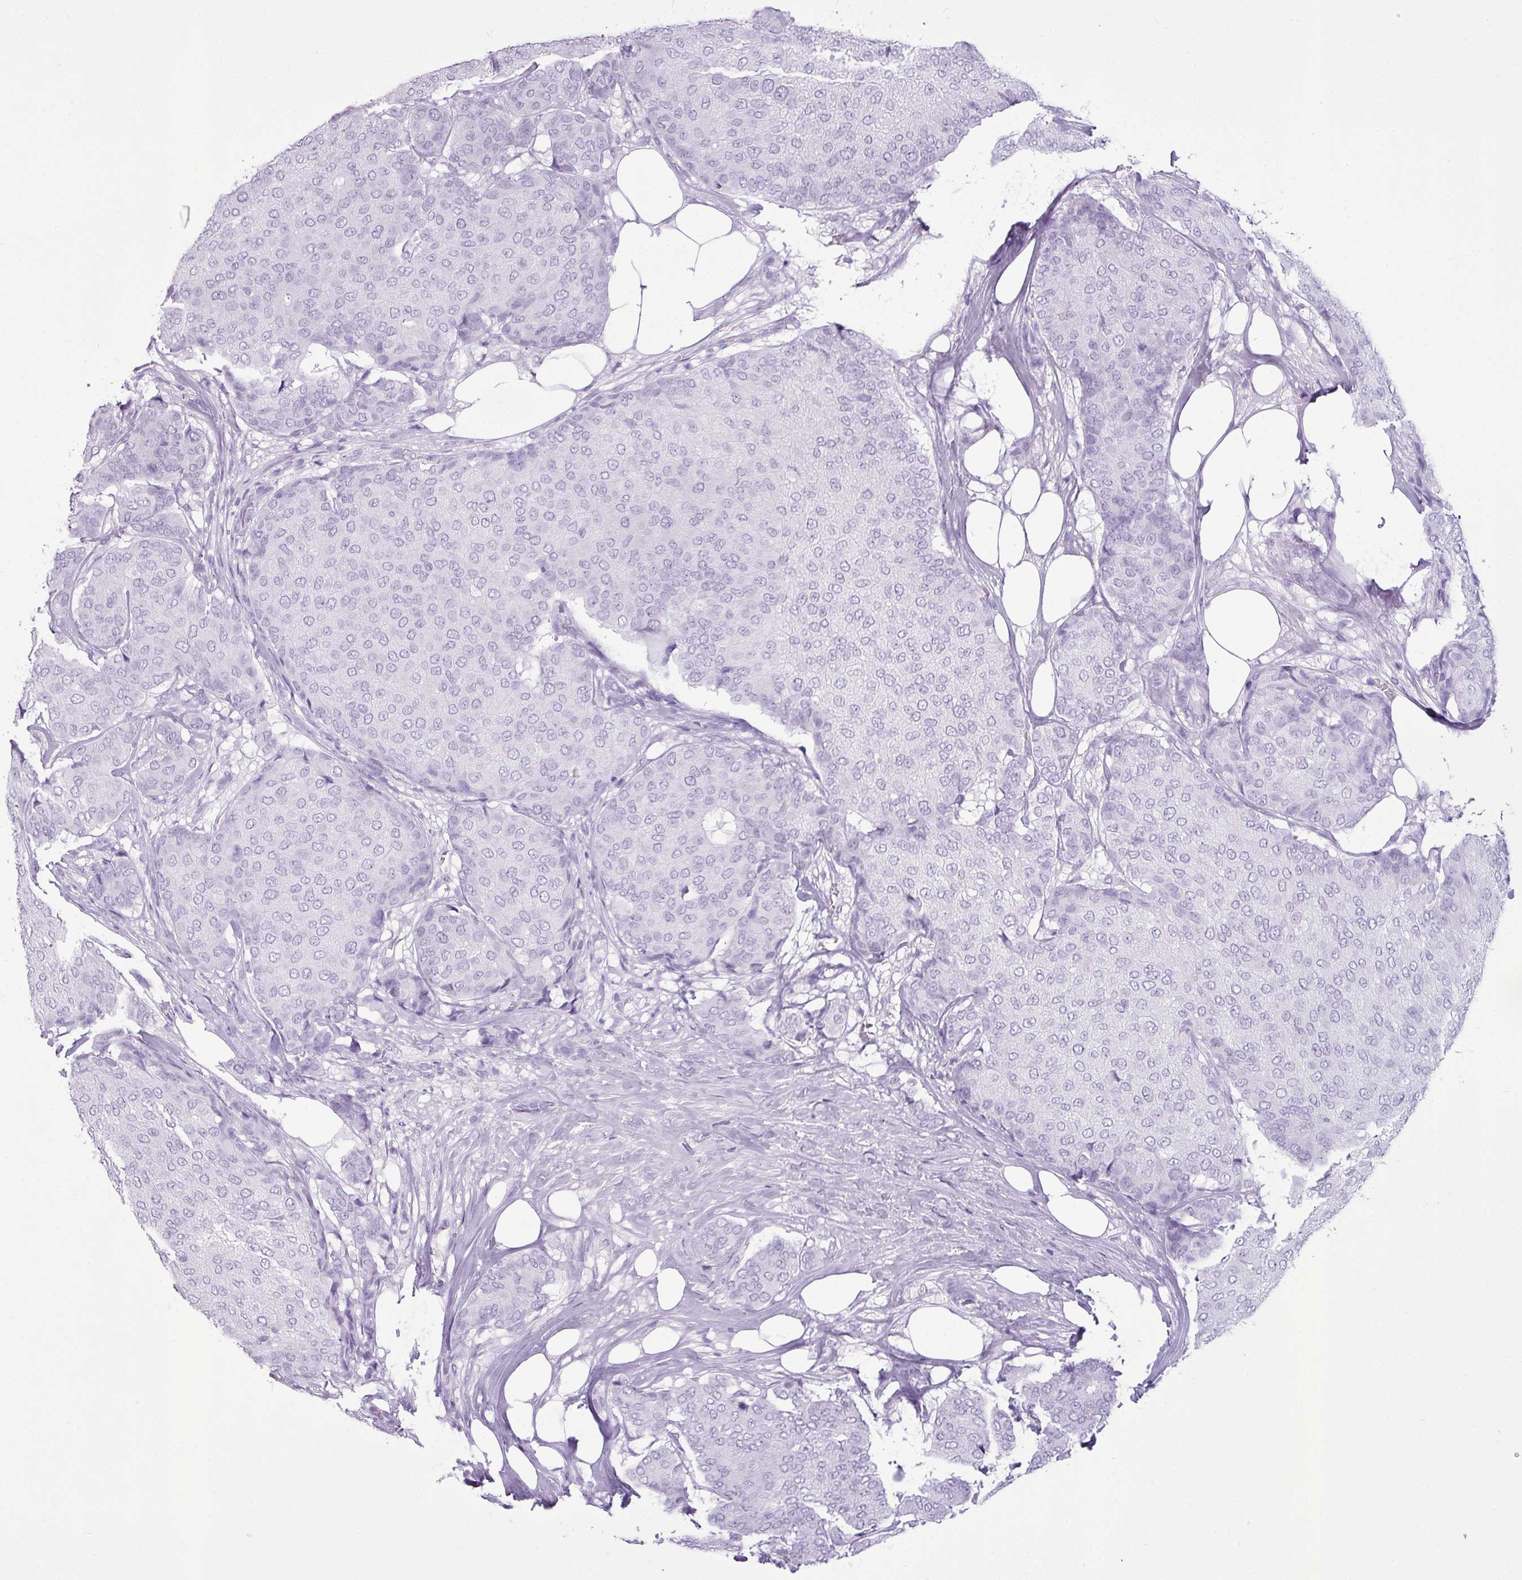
{"staining": {"intensity": "negative", "quantity": "none", "location": "none"}, "tissue": "breast cancer", "cell_type": "Tumor cells", "image_type": "cancer", "snomed": [{"axis": "morphology", "description": "Duct carcinoma"}, {"axis": "topography", "description": "Breast"}], "caption": "IHC of breast invasive ductal carcinoma shows no positivity in tumor cells. Nuclei are stained in blue.", "gene": "AMY1B", "patient": {"sex": "female", "age": 75}}